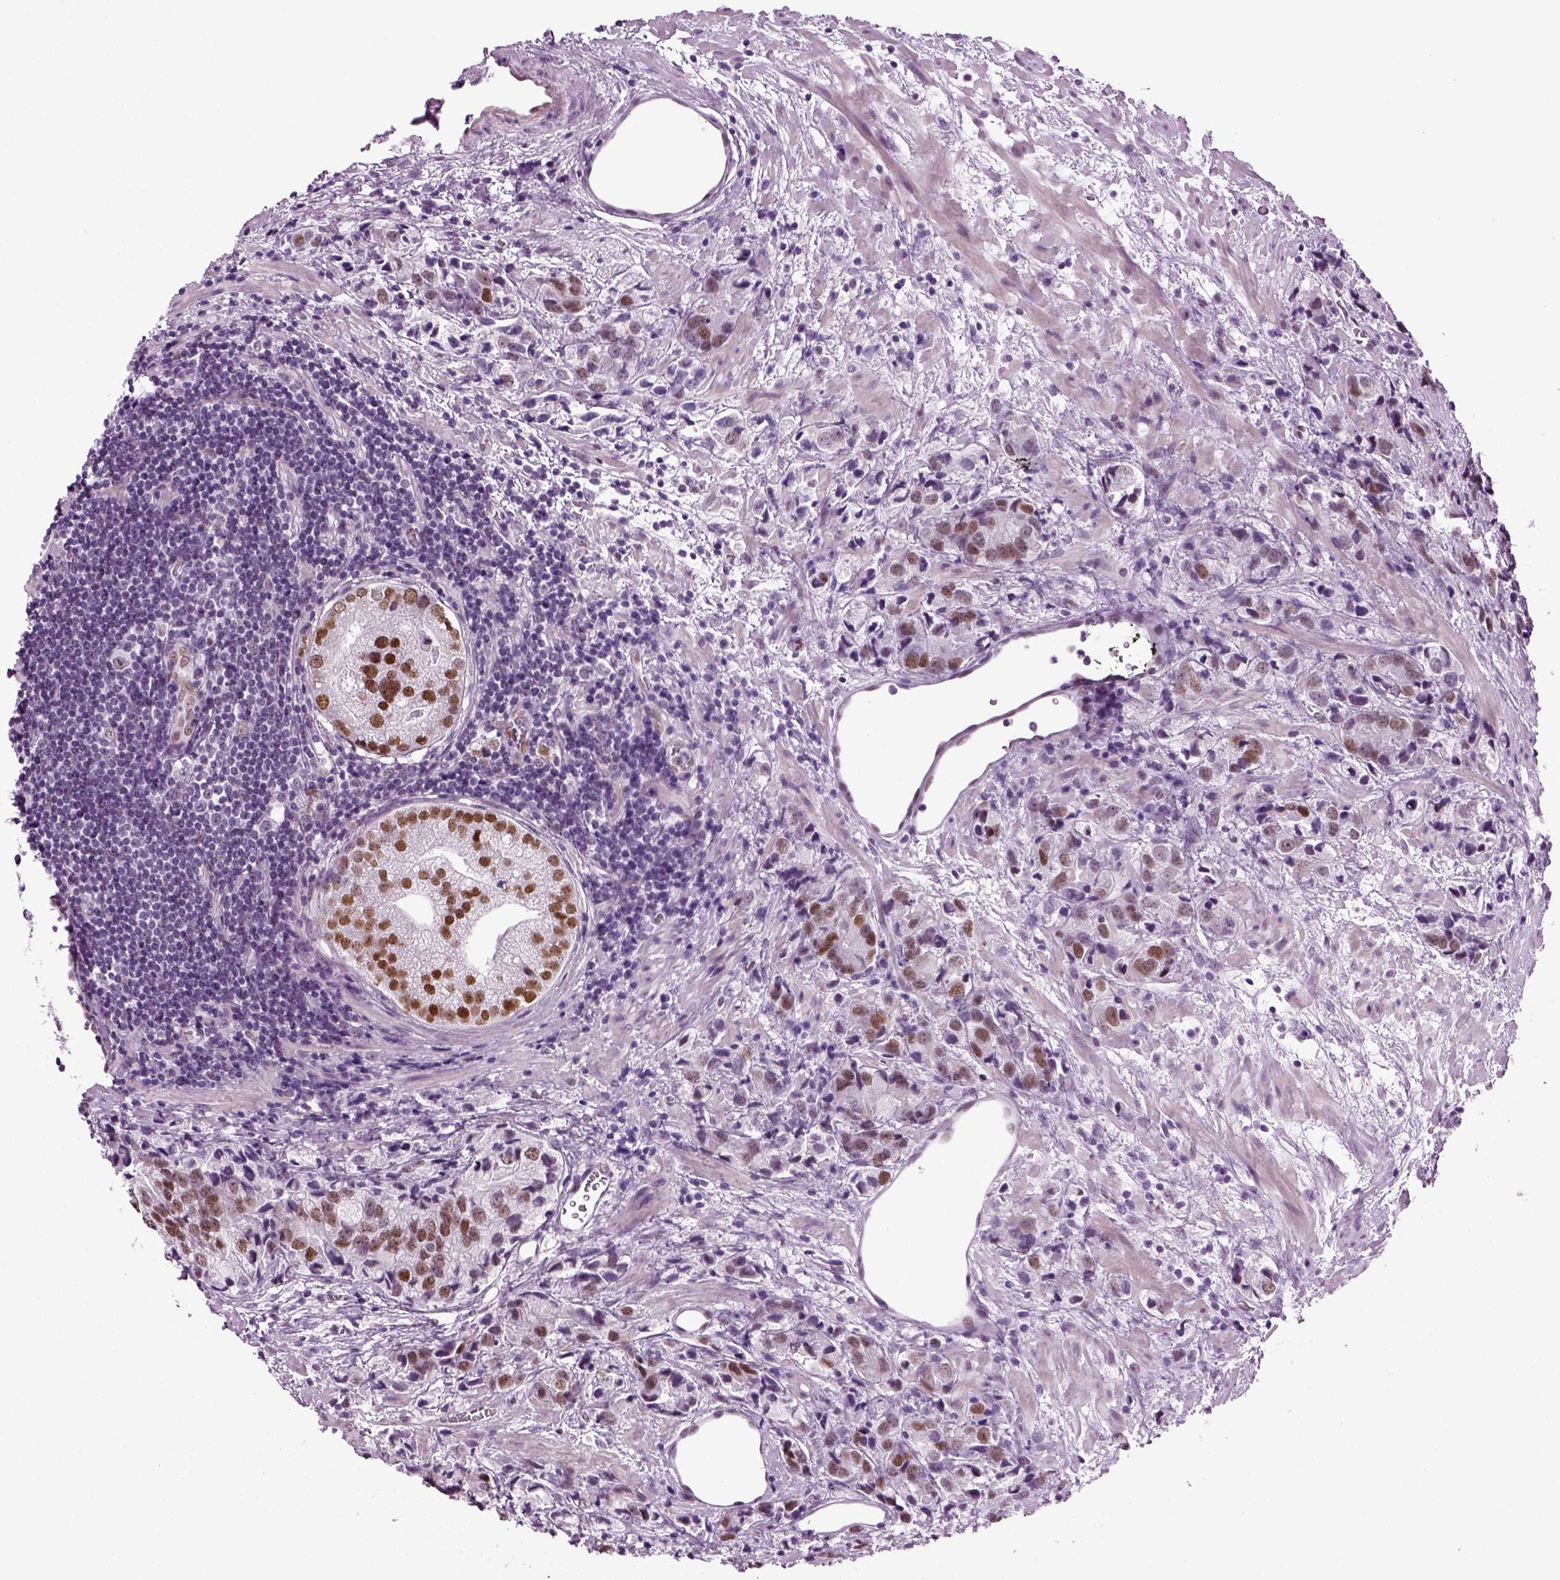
{"staining": {"intensity": "strong", "quantity": "<25%", "location": "nuclear"}, "tissue": "prostate cancer", "cell_type": "Tumor cells", "image_type": "cancer", "snomed": [{"axis": "morphology", "description": "Adenocarcinoma, NOS"}, {"axis": "topography", "description": "Prostate and seminal vesicle, NOS"}], "caption": "Prostate adenocarcinoma stained with DAB (3,3'-diaminobenzidine) IHC reveals medium levels of strong nuclear expression in about <25% of tumor cells.", "gene": "RFX3", "patient": {"sex": "male", "age": 63}}